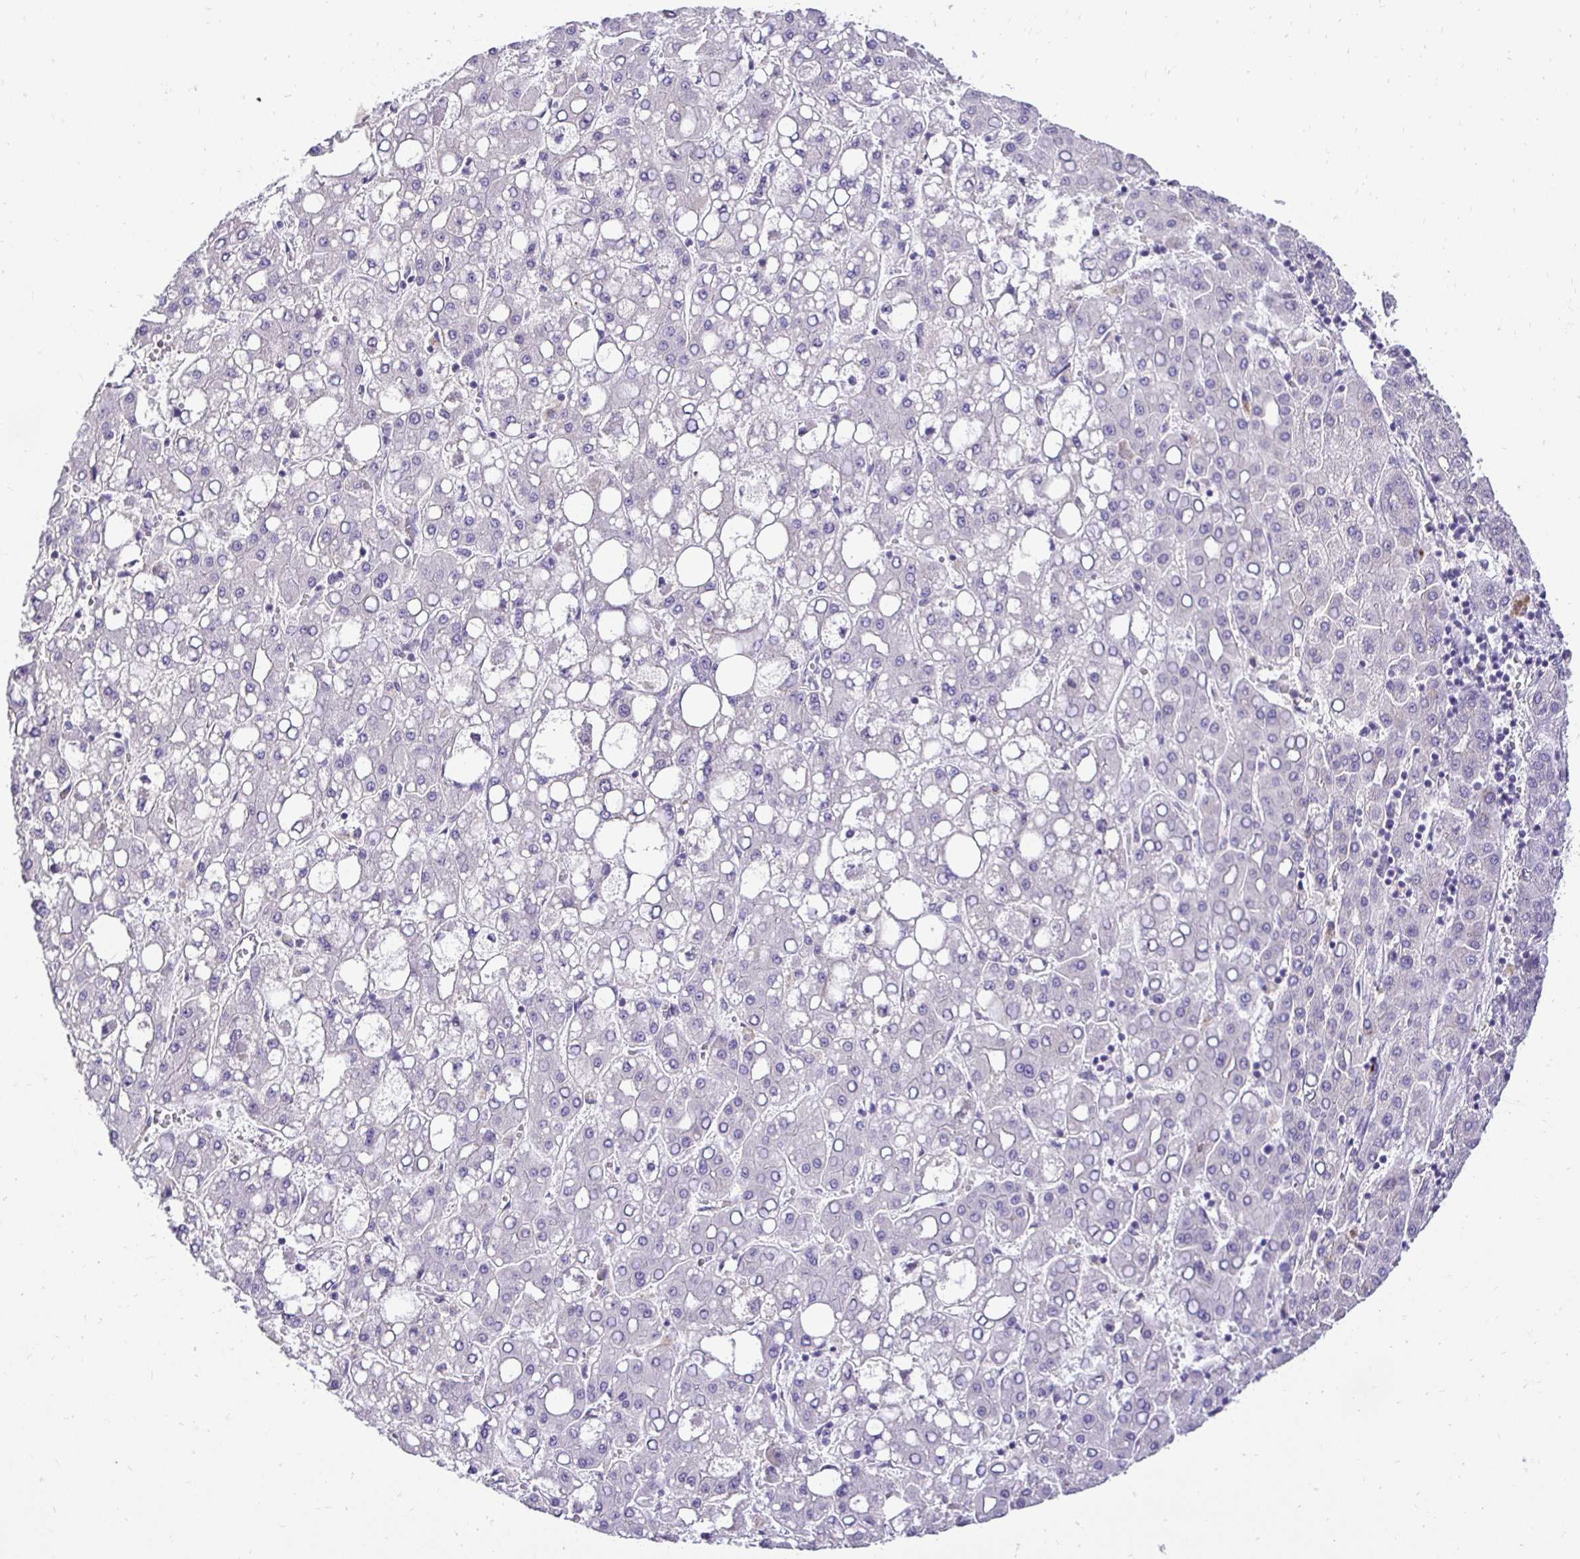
{"staining": {"intensity": "negative", "quantity": "none", "location": "none"}, "tissue": "liver cancer", "cell_type": "Tumor cells", "image_type": "cancer", "snomed": [{"axis": "morphology", "description": "Carcinoma, Hepatocellular, NOS"}, {"axis": "topography", "description": "Liver"}], "caption": "An IHC histopathology image of hepatocellular carcinoma (liver) is shown. There is no staining in tumor cells of hepatocellular carcinoma (liver).", "gene": "SLC9A1", "patient": {"sex": "male", "age": 65}}